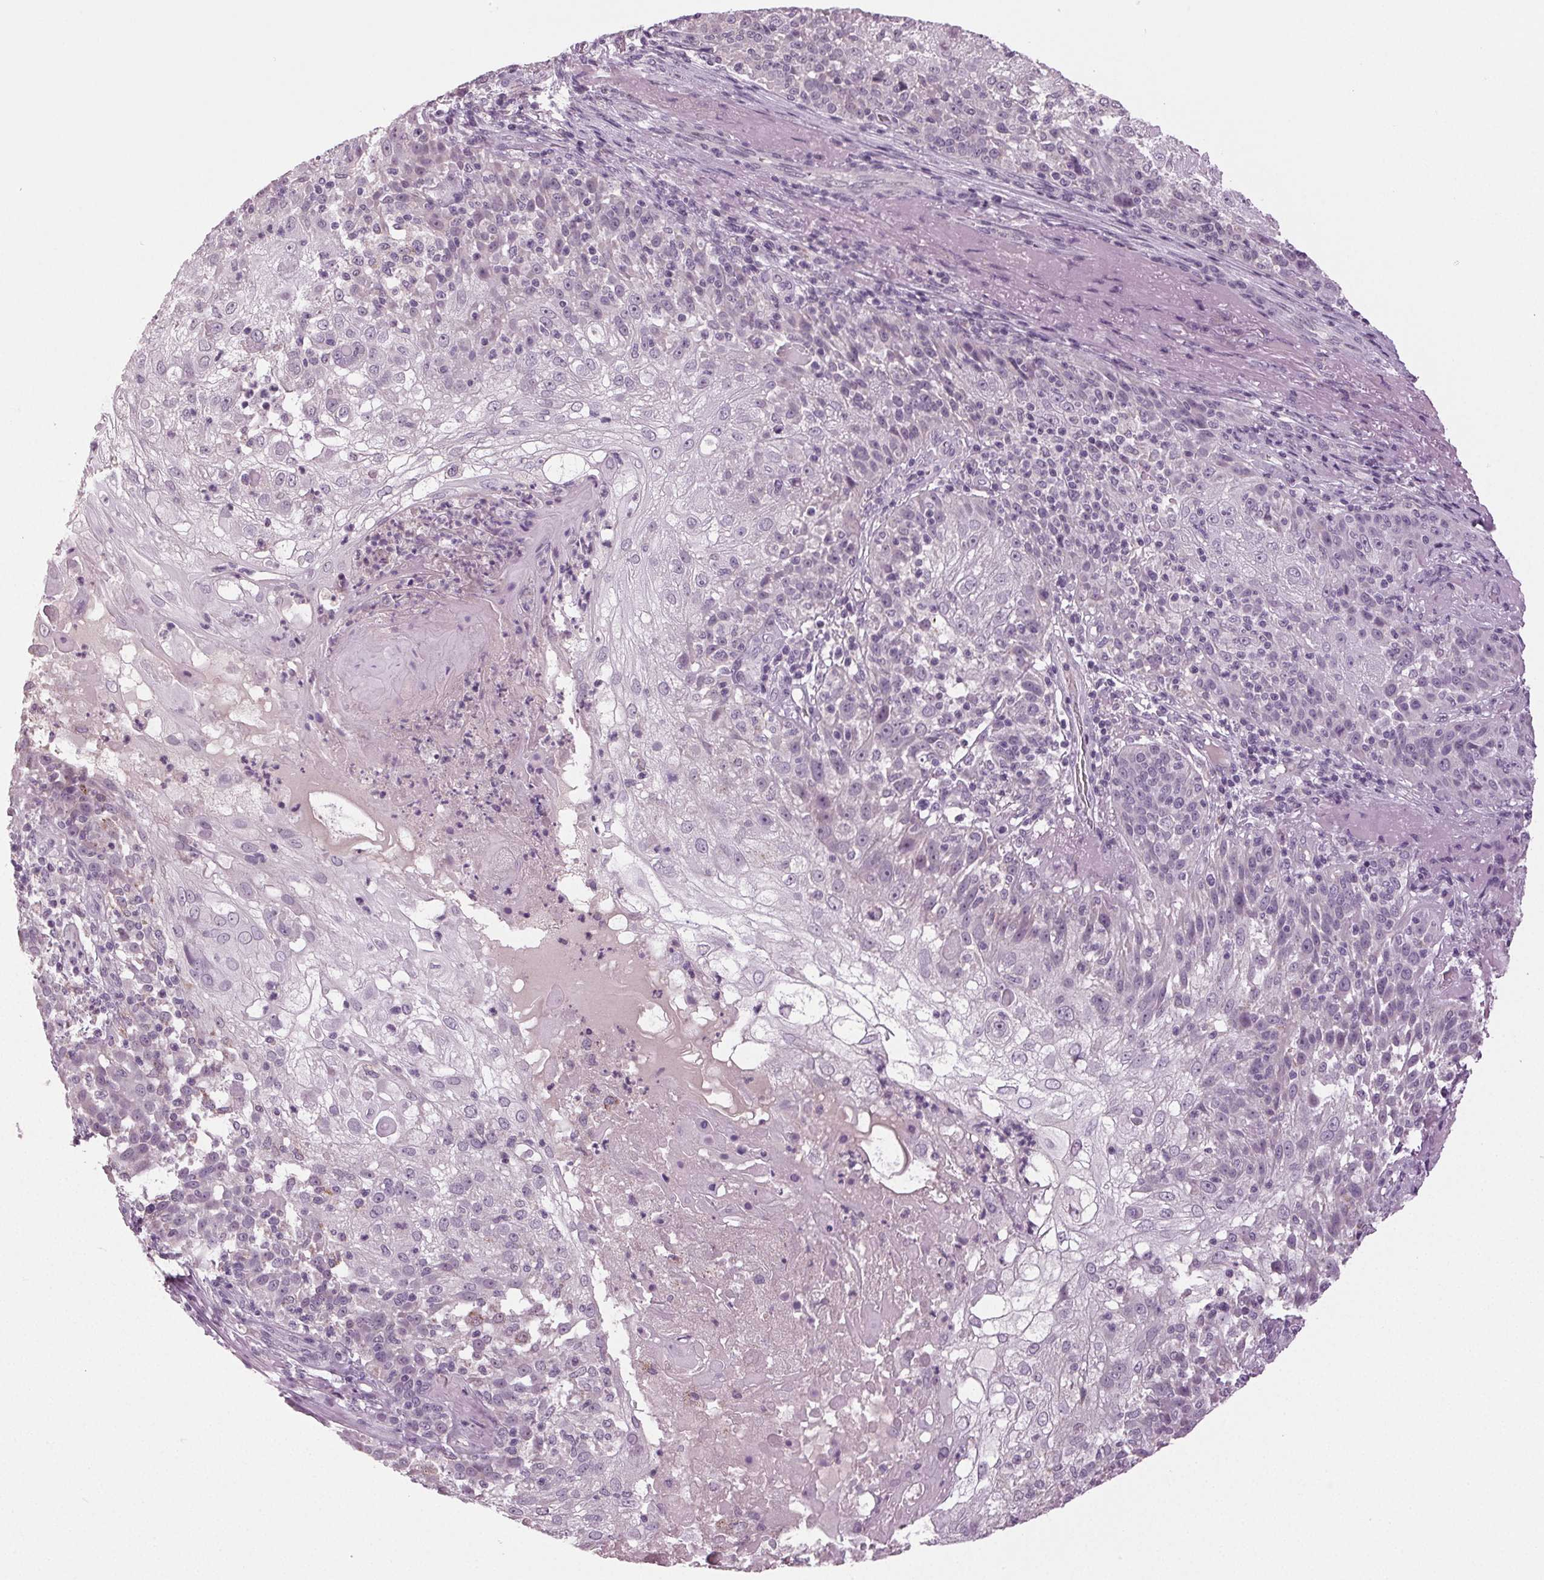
{"staining": {"intensity": "negative", "quantity": "none", "location": "none"}, "tissue": "skin cancer", "cell_type": "Tumor cells", "image_type": "cancer", "snomed": [{"axis": "morphology", "description": "Normal tissue, NOS"}, {"axis": "morphology", "description": "Squamous cell carcinoma, NOS"}, {"axis": "topography", "description": "Skin"}], "caption": "Histopathology image shows no protein positivity in tumor cells of squamous cell carcinoma (skin) tissue.", "gene": "DNAH12", "patient": {"sex": "female", "age": 83}}